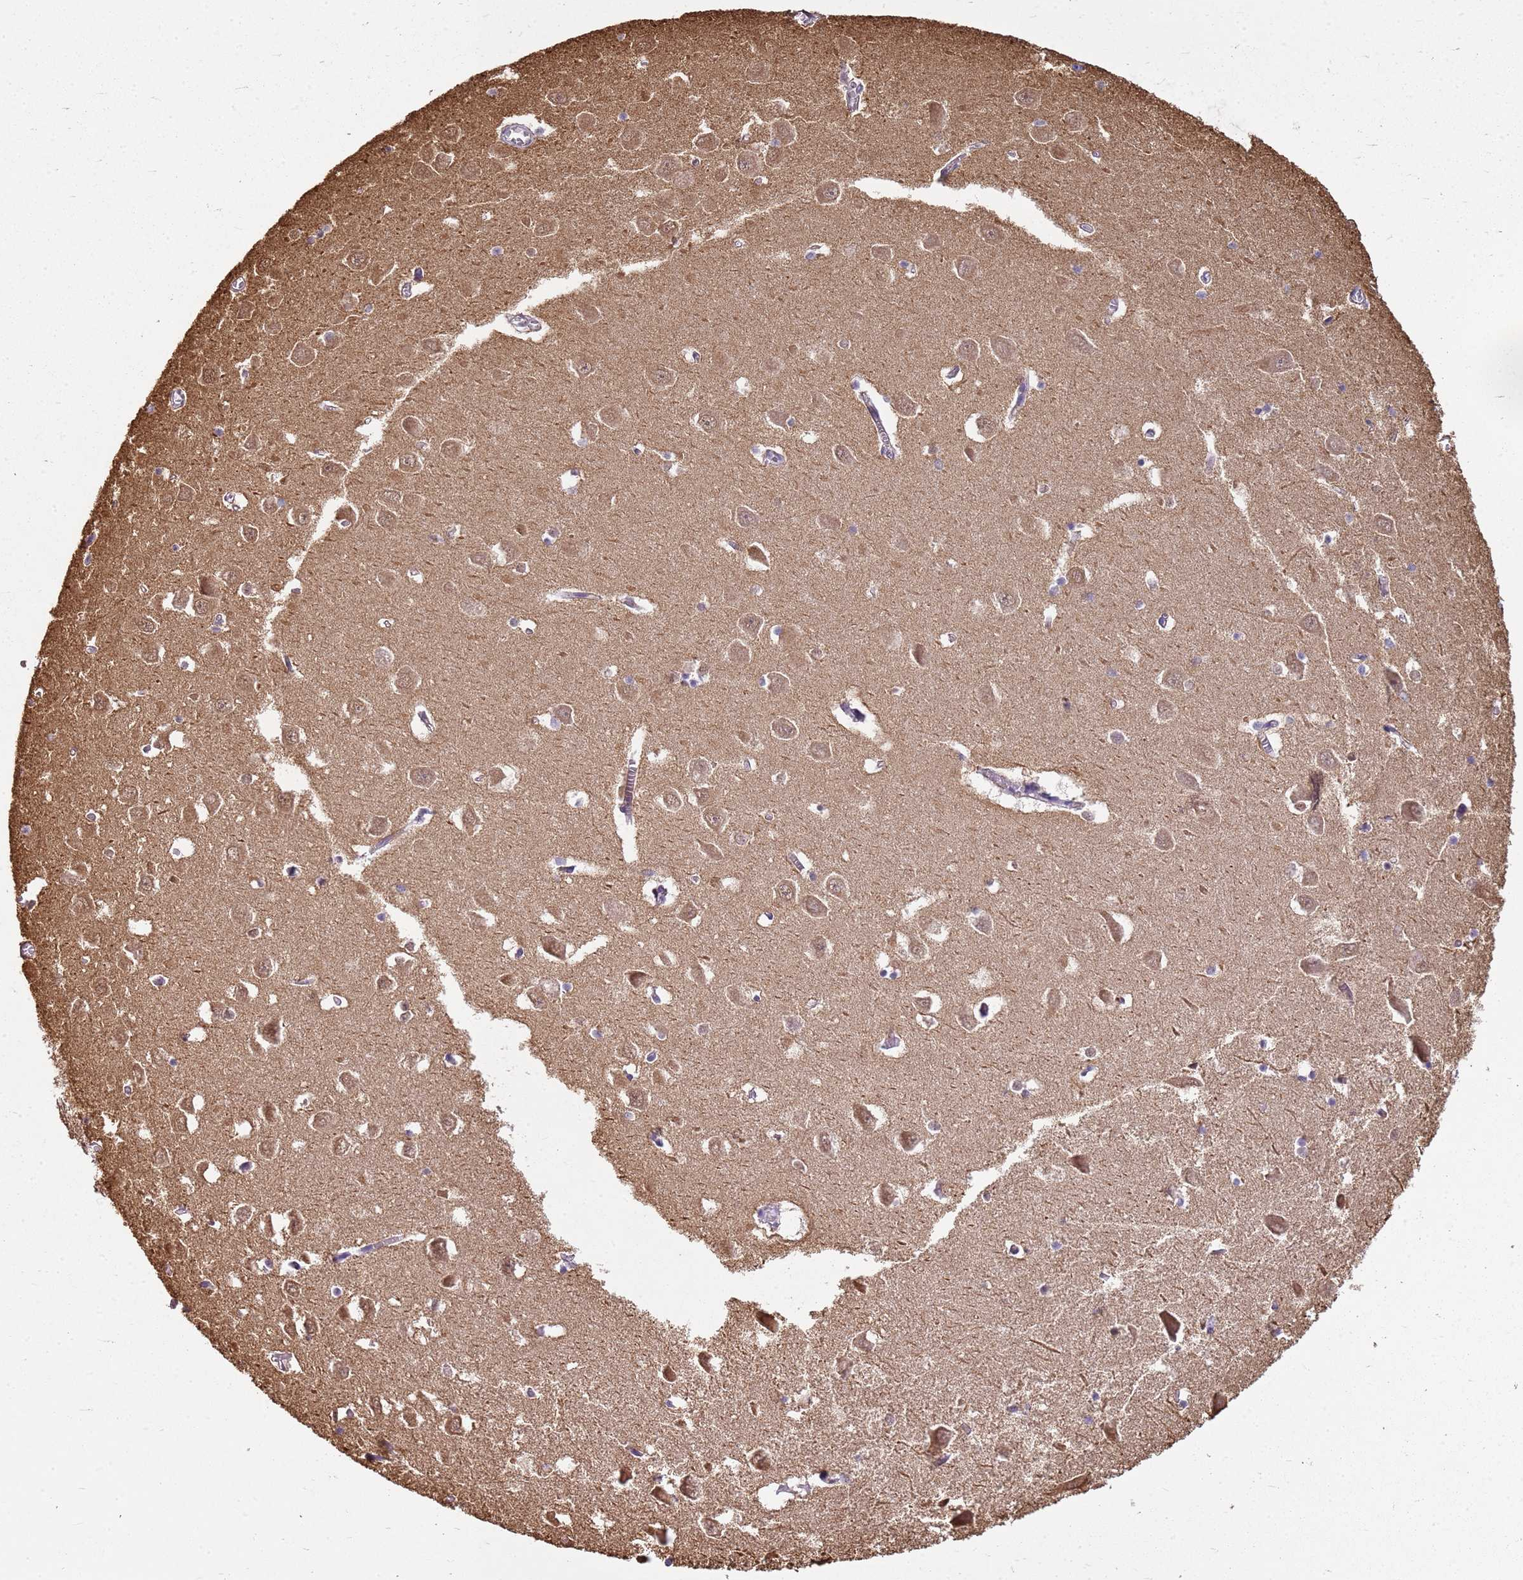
{"staining": {"intensity": "negative", "quantity": "none", "location": "none"}, "tissue": "hippocampus", "cell_type": "Glial cells", "image_type": "normal", "snomed": [{"axis": "morphology", "description": "Normal tissue, NOS"}, {"axis": "topography", "description": "Hippocampus"}], "caption": "The photomicrograph shows no significant expression in glial cells of hippocampus. The staining was performed using DAB to visualize the protein expression in brown, while the nuclei were stained in blue with hematoxylin (Magnification: 20x).", "gene": "YWHAE", "patient": {"sex": "male", "age": 70}}